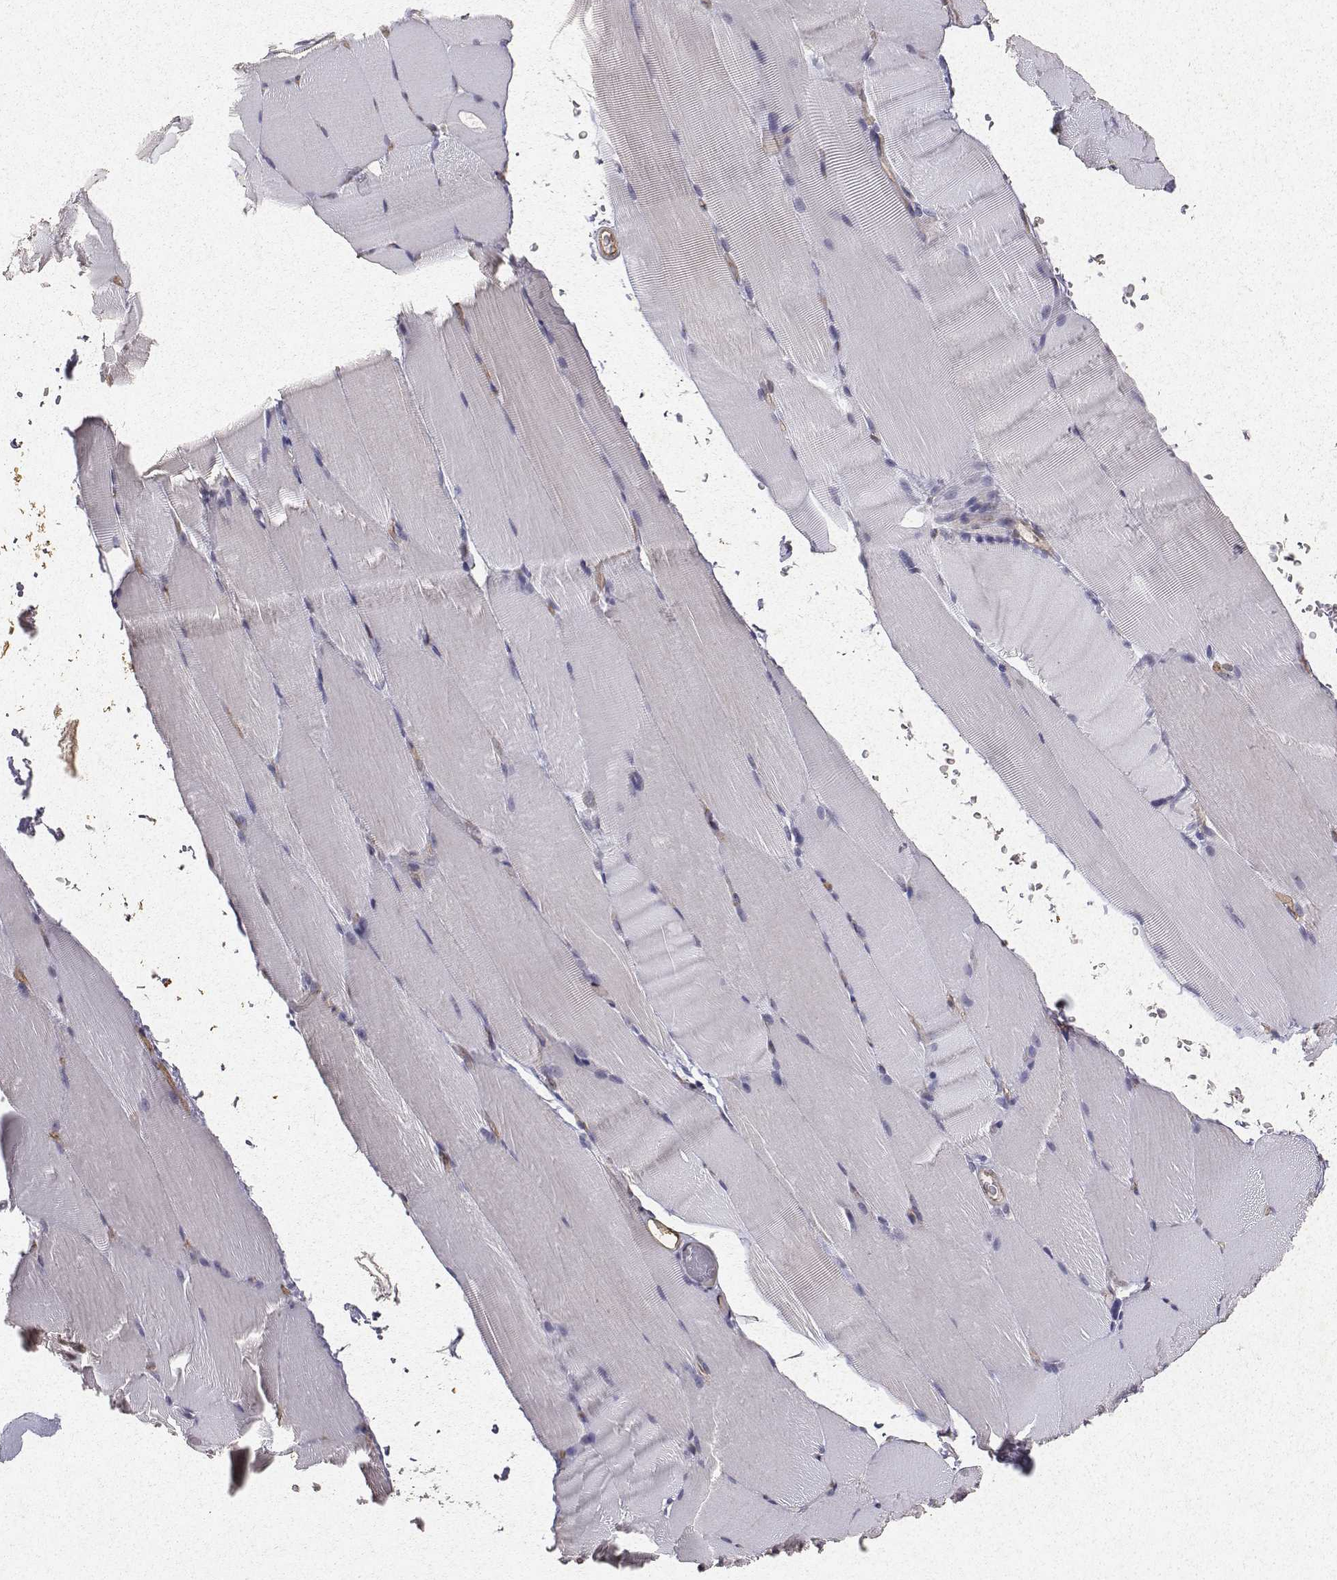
{"staining": {"intensity": "negative", "quantity": "none", "location": "none"}, "tissue": "skeletal muscle", "cell_type": "Myocytes", "image_type": "normal", "snomed": [{"axis": "morphology", "description": "Normal tissue, NOS"}, {"axis": "topography", "description": "Skeletal muscle"}], "caption": "This is an immunohistochemistry (IHC) image of benign human skeletal muscle. There is no expression in myocytes.", "gene": "PTPRG", "patient": {"sex": "female", "age": 37}}